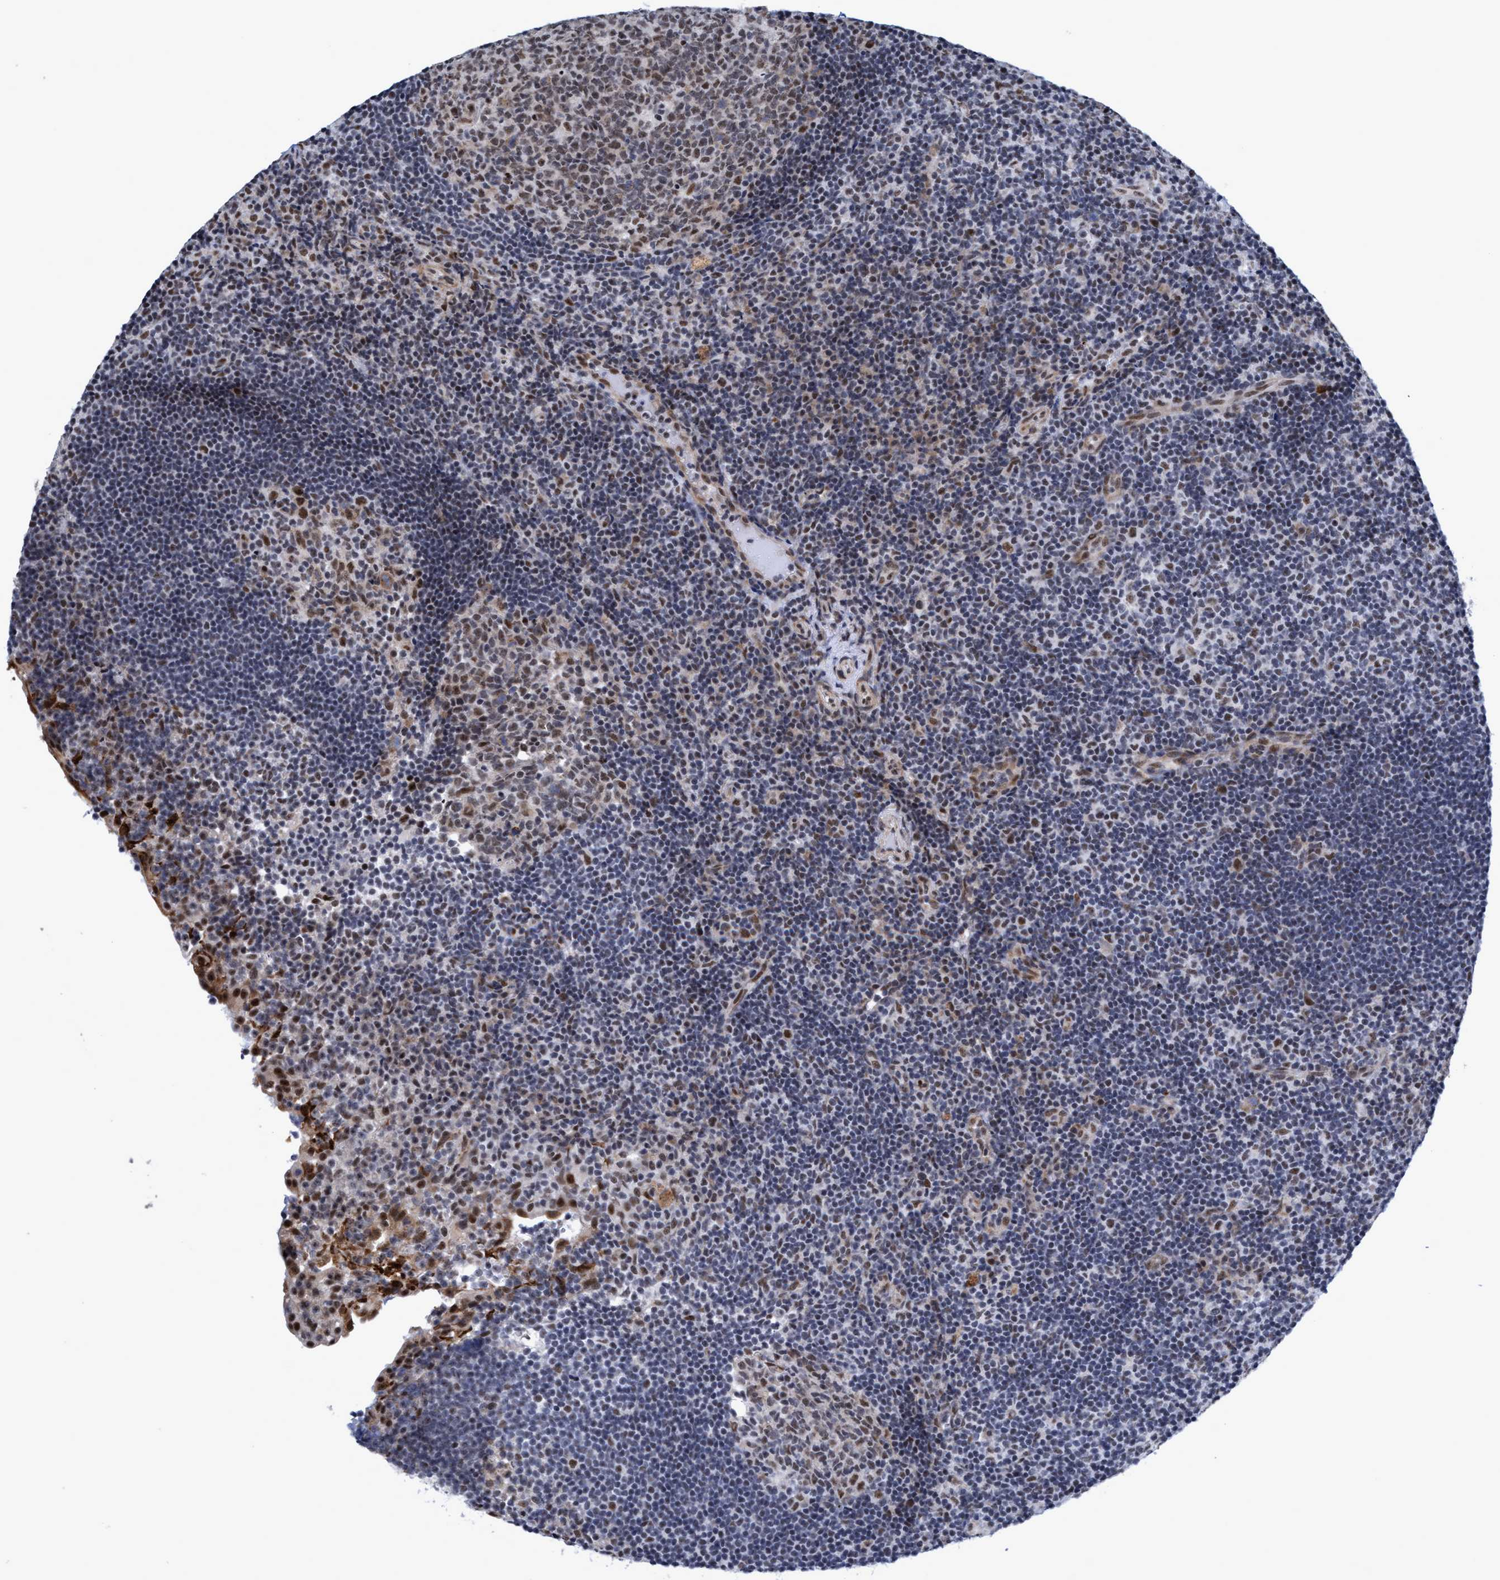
{"staining": {"intensity": "weak", "quantity": ">75%", "location": "cytoplasmic/membranous,nuclear"}, "tissue": "tonsil", "cell_type": "Germinal center cells", "image_type": "normal", "snomed": [{"axis": "morphology", "description": "Normal tissue, NOS"}, {"axis": "topography", "description": "Tonsil"}], "caption": "IHC photomicrograph of benign tonsil stained for a protein (brown), which shows low levels of weak cytoplasmic/membranous,nuclear staining in approximately >75% of germinal center cells.", "gene": "GLT6D1", "patient": {"sex": "female", "age": 40}}